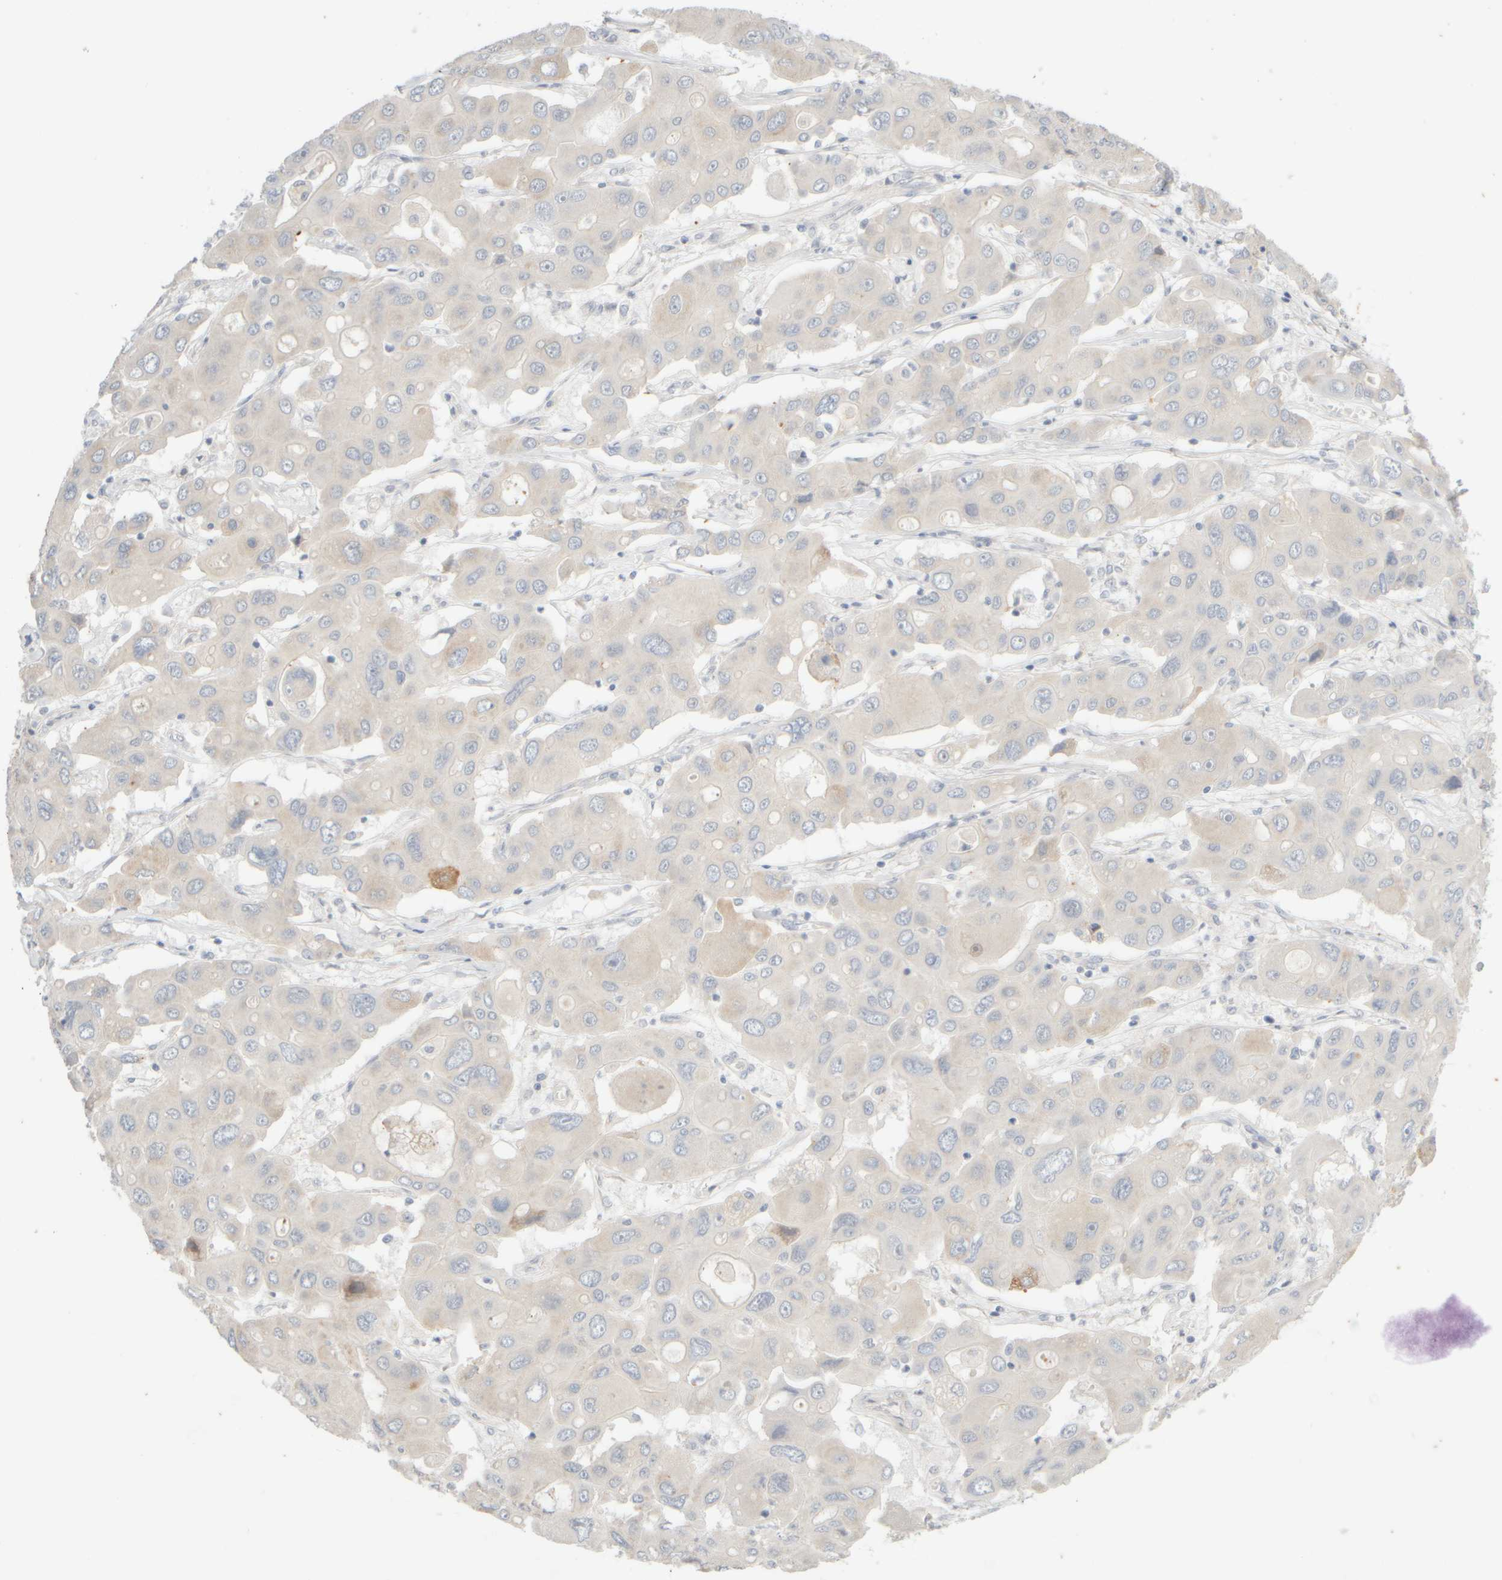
{"staining": {"intensity": "weak", "quantity": "<25%", "location": "cytoplasmic/membranous"}, "tissue": "liver cancer", "cell_type": "Tumor cells", "image_type": "cancer", "snomed": [{"axis": "morphology", "description": "Cholangiocarcinoma"}, {"axis": "topography", "description": "Liver"}], "caption": "A photomicrograph of liver cancer (cholangiocarcinoma) stained for a protein displays no brown staining in tumor cells. (Brightfield microscopy of DAB IHC at high magnification).", "gene": "GOPC", "patient": {"sex": "male", "age": 67}}